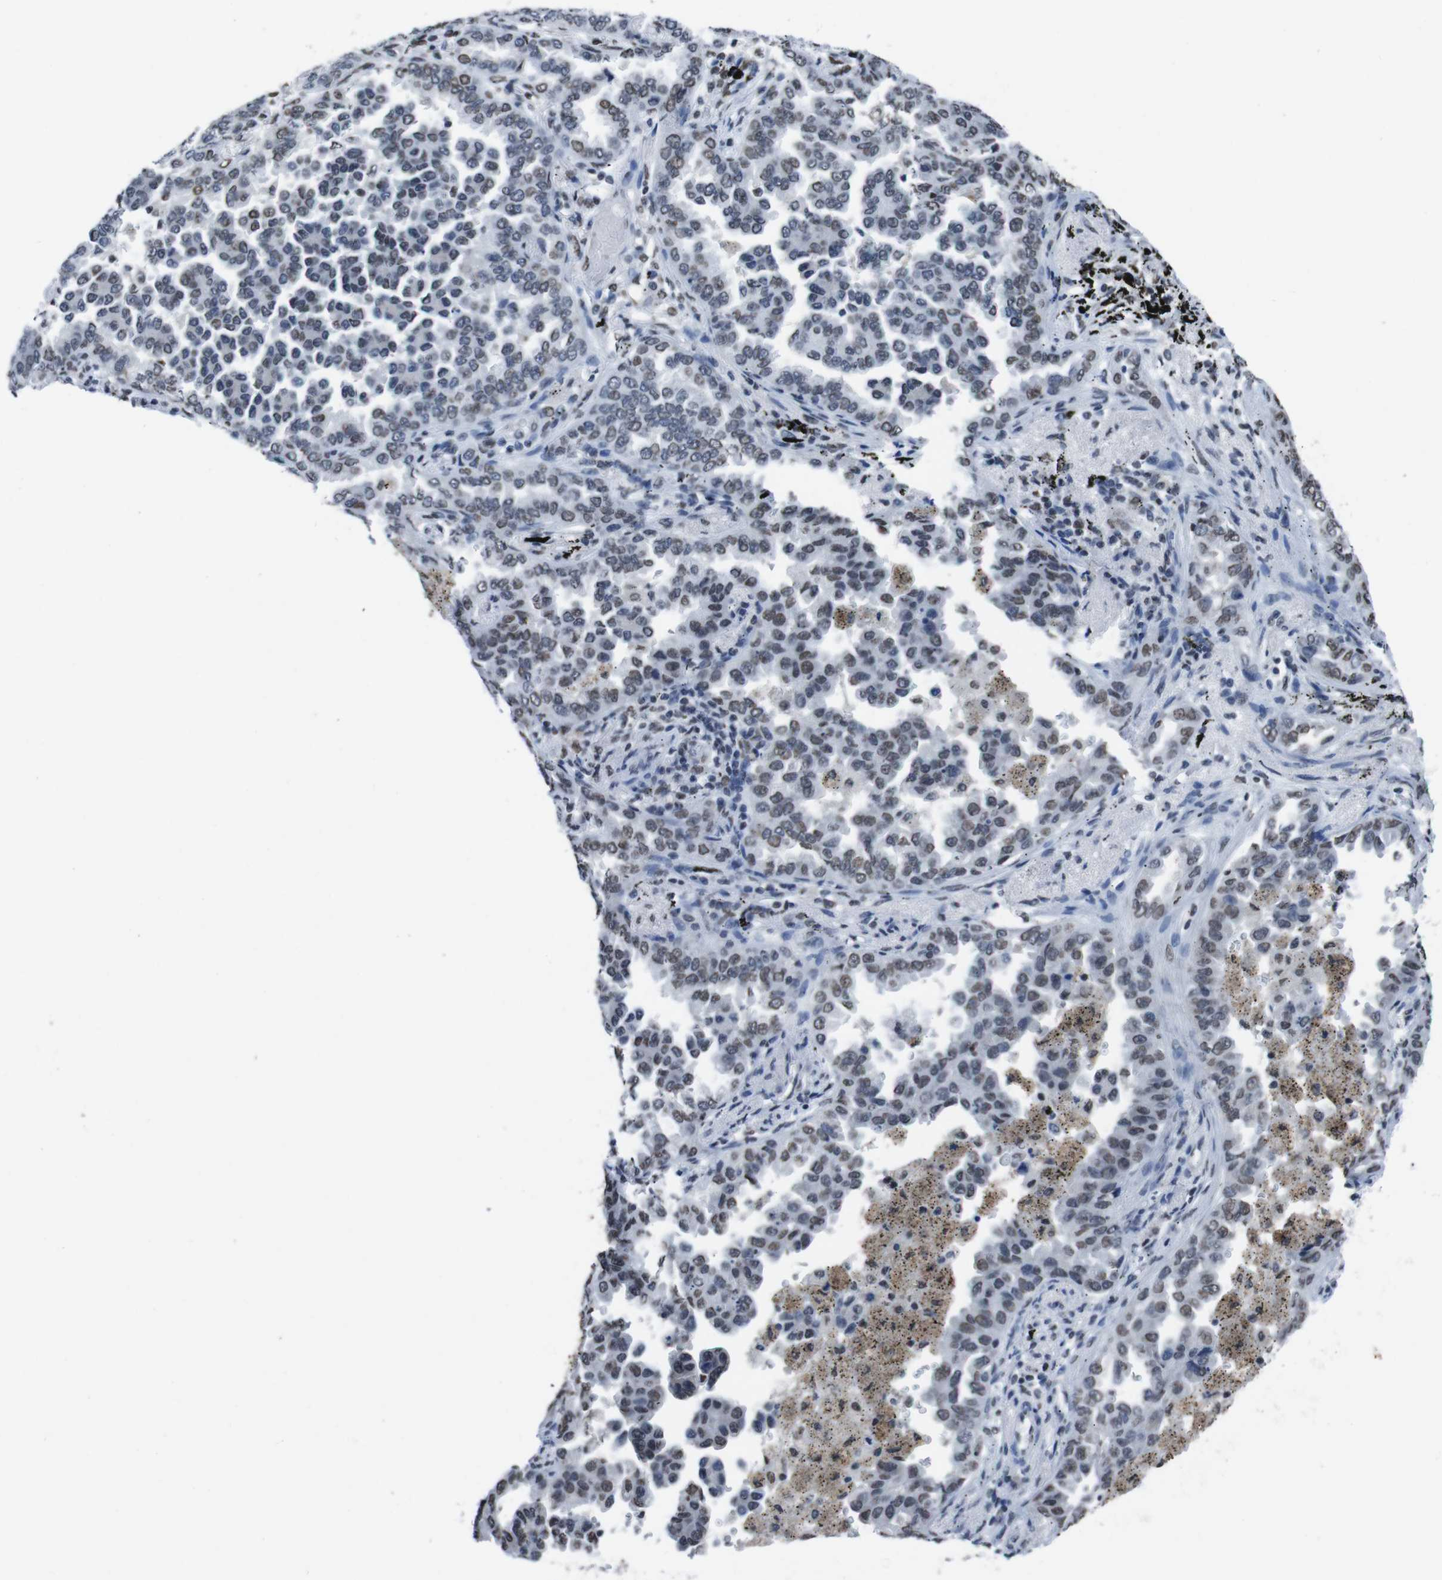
{"staining": {"intensity": "weak", "quantity": "25%-75%", "location": "nuclear"}, "tissue": "lung cancer", "cell_type": "Tumor cells", "image_type": "cancer", "snomed": [{"axis": "morphology", "description": "Normal tissue, NOS"}, {"axis": "morphology", "description": "Adenocarcinoma, NOS"}, {"axis": "topography", "description": "Lung"}], "caption": "About 25%-75% of tumor cells in human adenocarcinoma (lung) display weak nuclear protein staining as visualized by brown immunohistochemical staining.", "gene": "PIP4P2", "patient": {"sex": "male", "age": 59}}